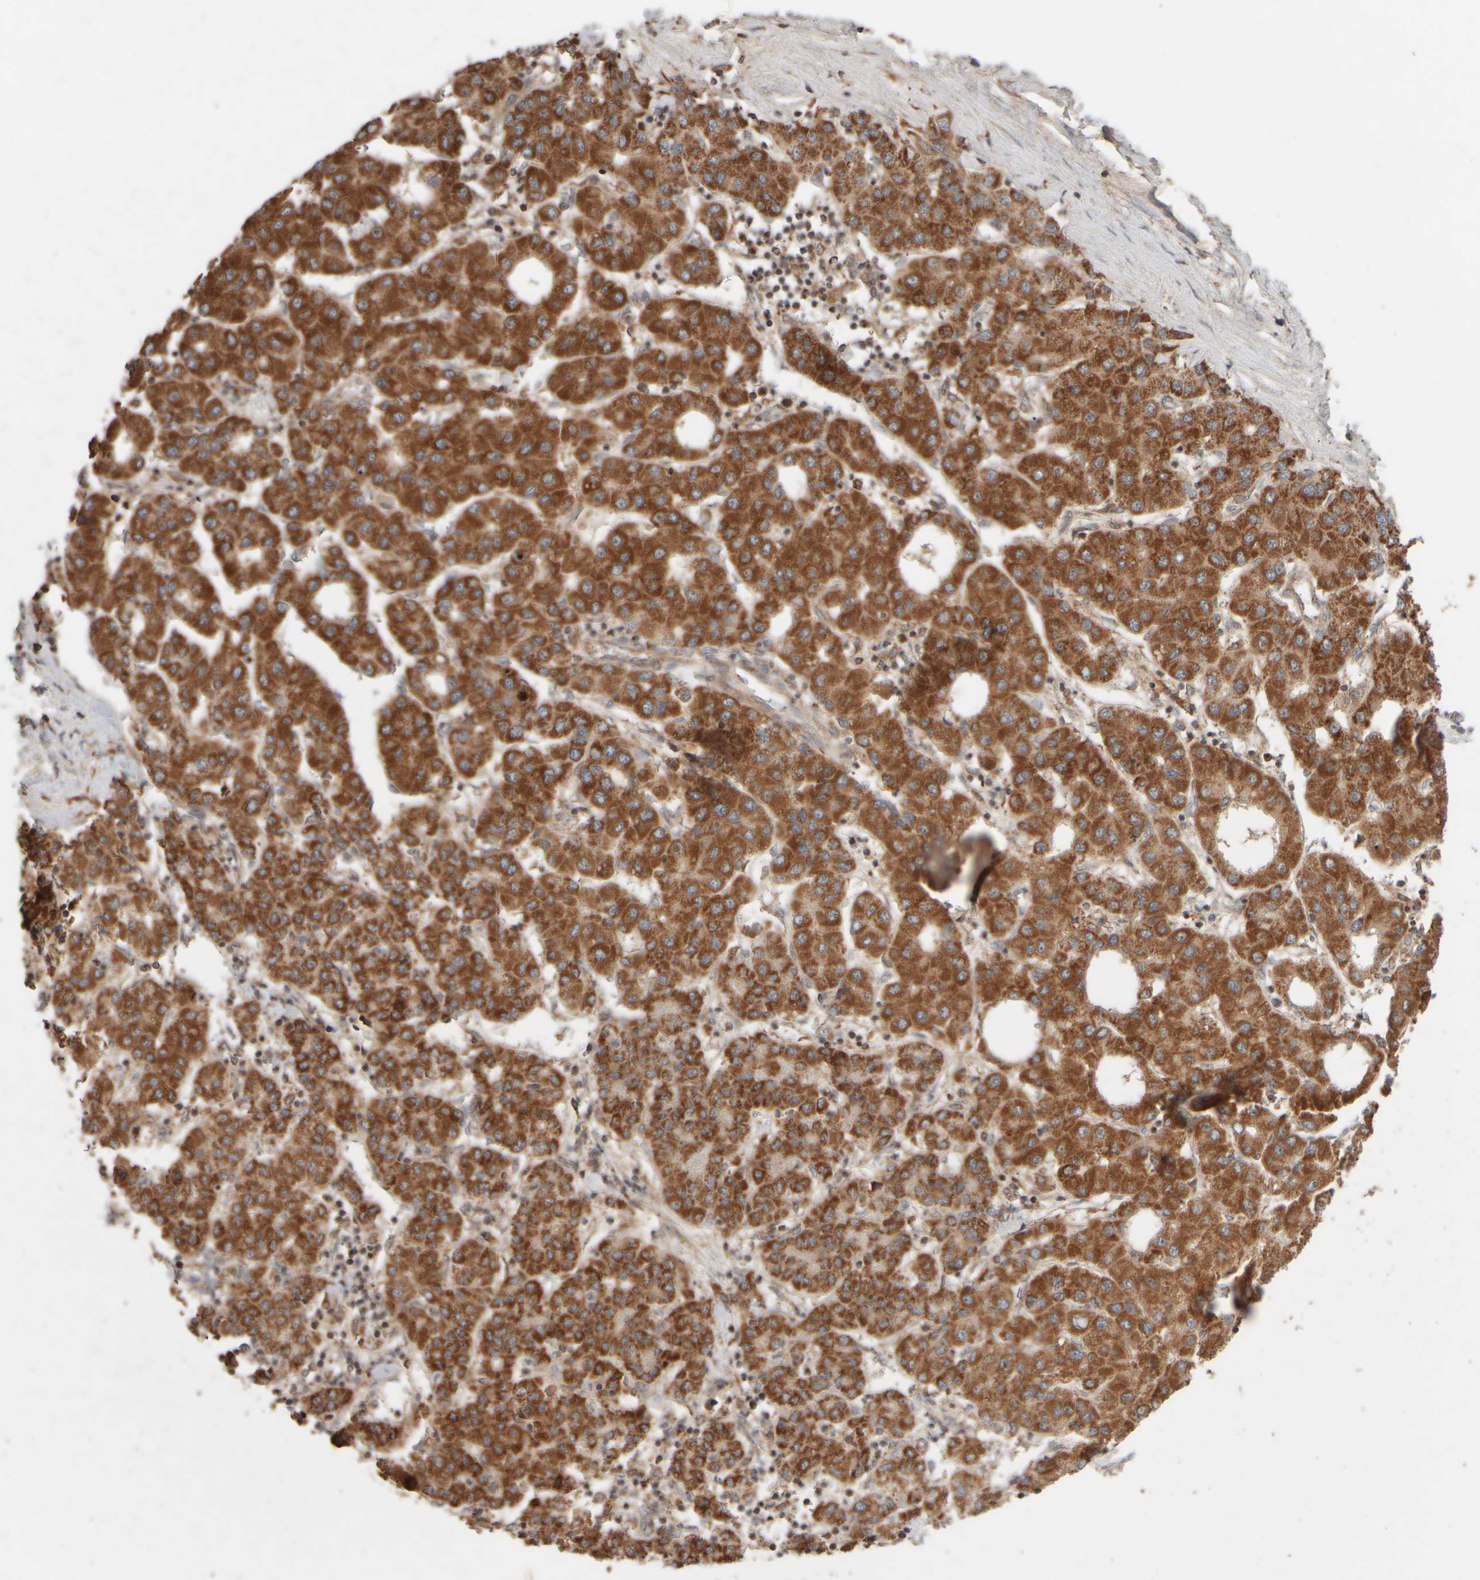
{"staining": {"intensity": "strong", "quantity": ">75%", "location": "cytoplasmic/membranous"}, "tissue": "liver cancer", "cell_type": "Tumor cells", "image_type": "cancer", "snomed": [{"axis": "morphology", "description": "Carcinoma, Hepatocellular, NOS"}, {"axis": "topography", "description": "Liver"}], "caption": "A histopathology image of human liver cancer (hepatocellular carcinoma) stained for a protein exhibits strong cytoplasmic/membranous brown staining in tumor cells.", "gene": "EIF2B3", "patient": {"sex": "male", "age": 65}}